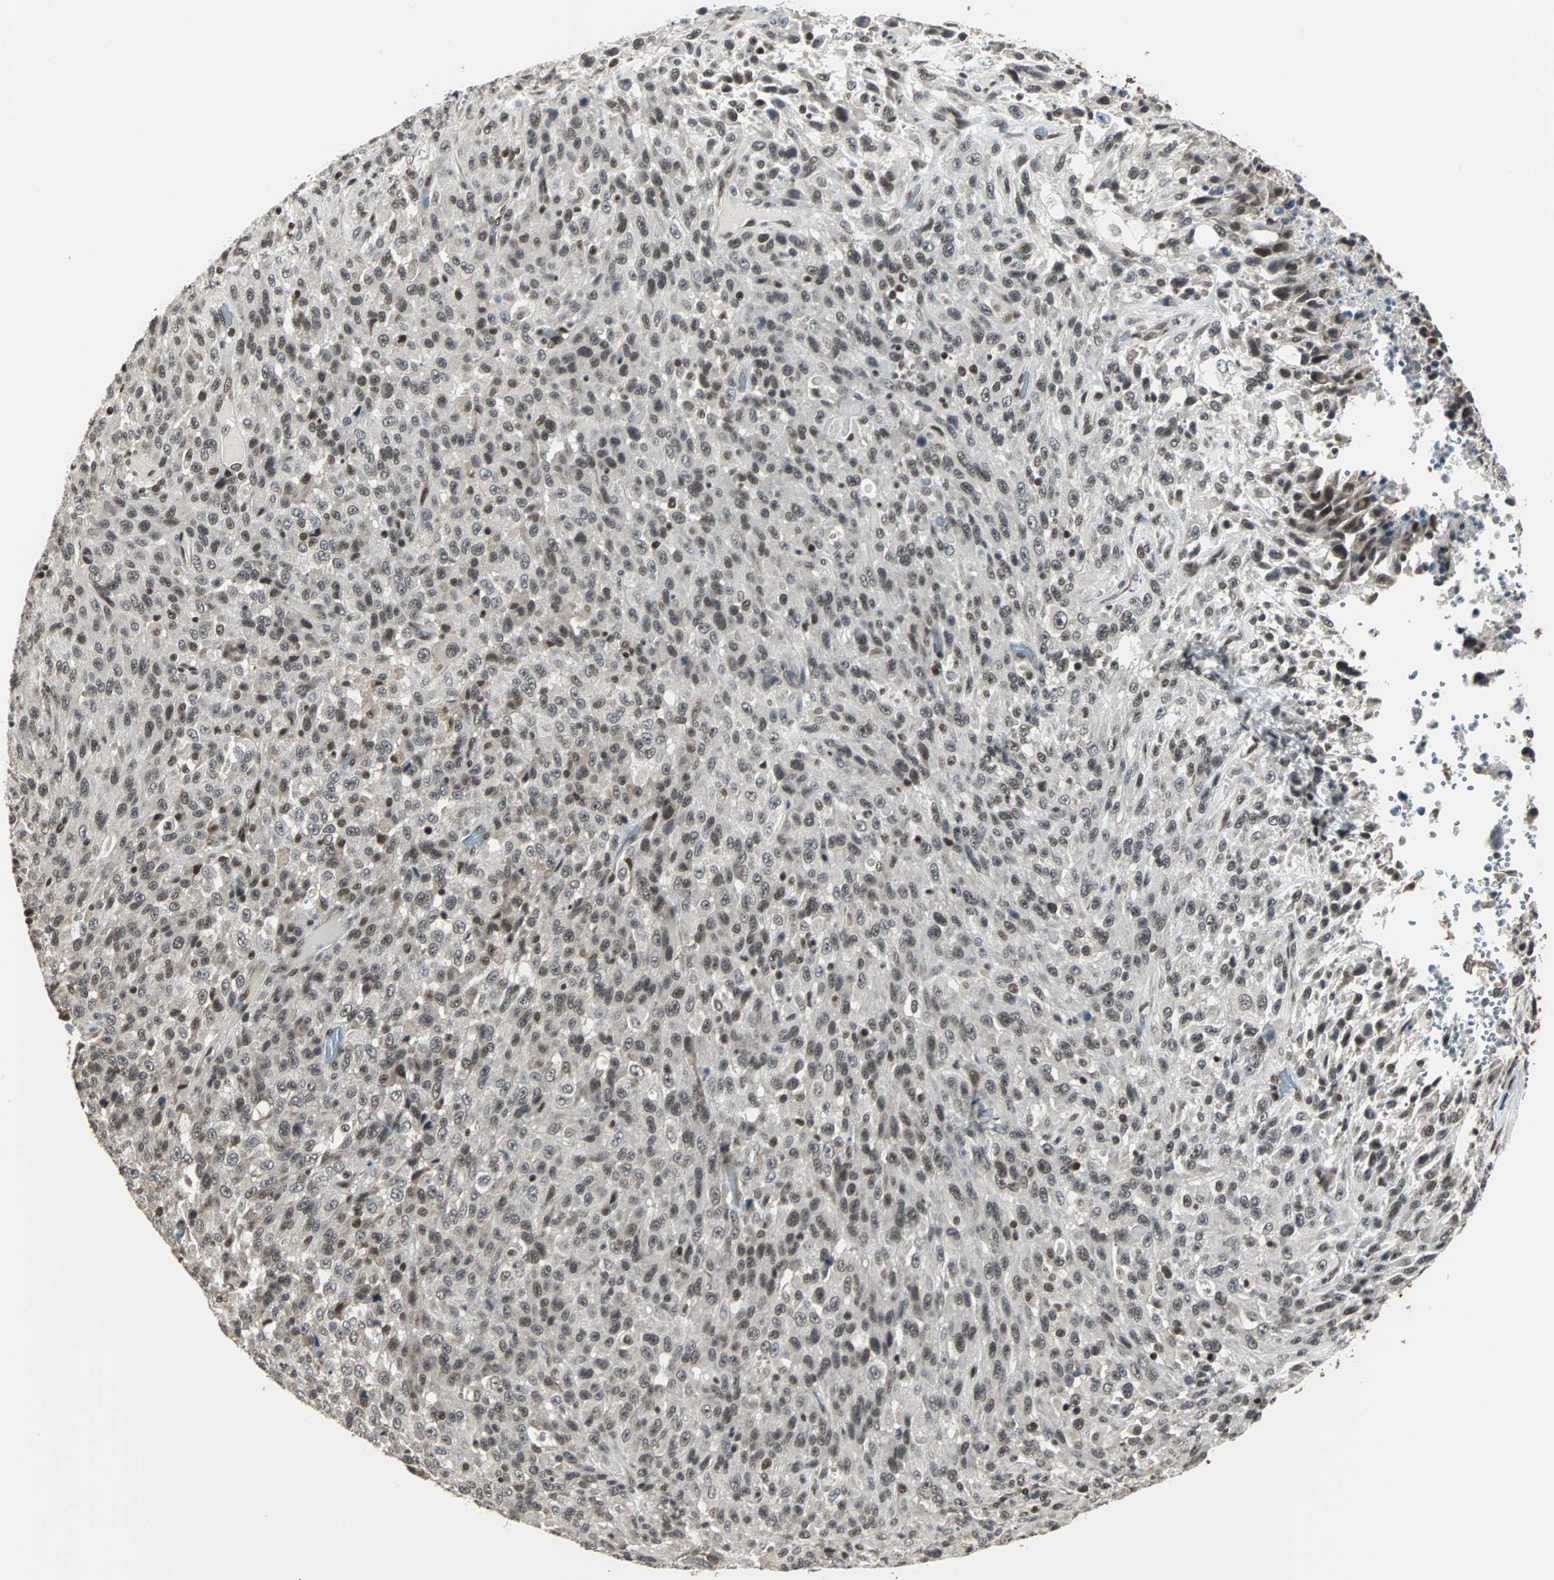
{"staining": {"intensity": "moderate", "quantity": "25%-75%", "location": "nuclear"}, "tissue": "urothelial cancer", "cell_type": "Tumor cells", "image_type": "cancer", "snomed": [{"axis": "morphology", "description": "Urothelial carcinoma, High grade"}, {"axis": "topography", "description": "Urinary bladder"}], "caption": "A brown stain highlights moderate nuclear positivity of a protein in urothelial cancer tumor cells.", "gene": "TERF2IP", "patient": {"sex": "male", "age": 66}}